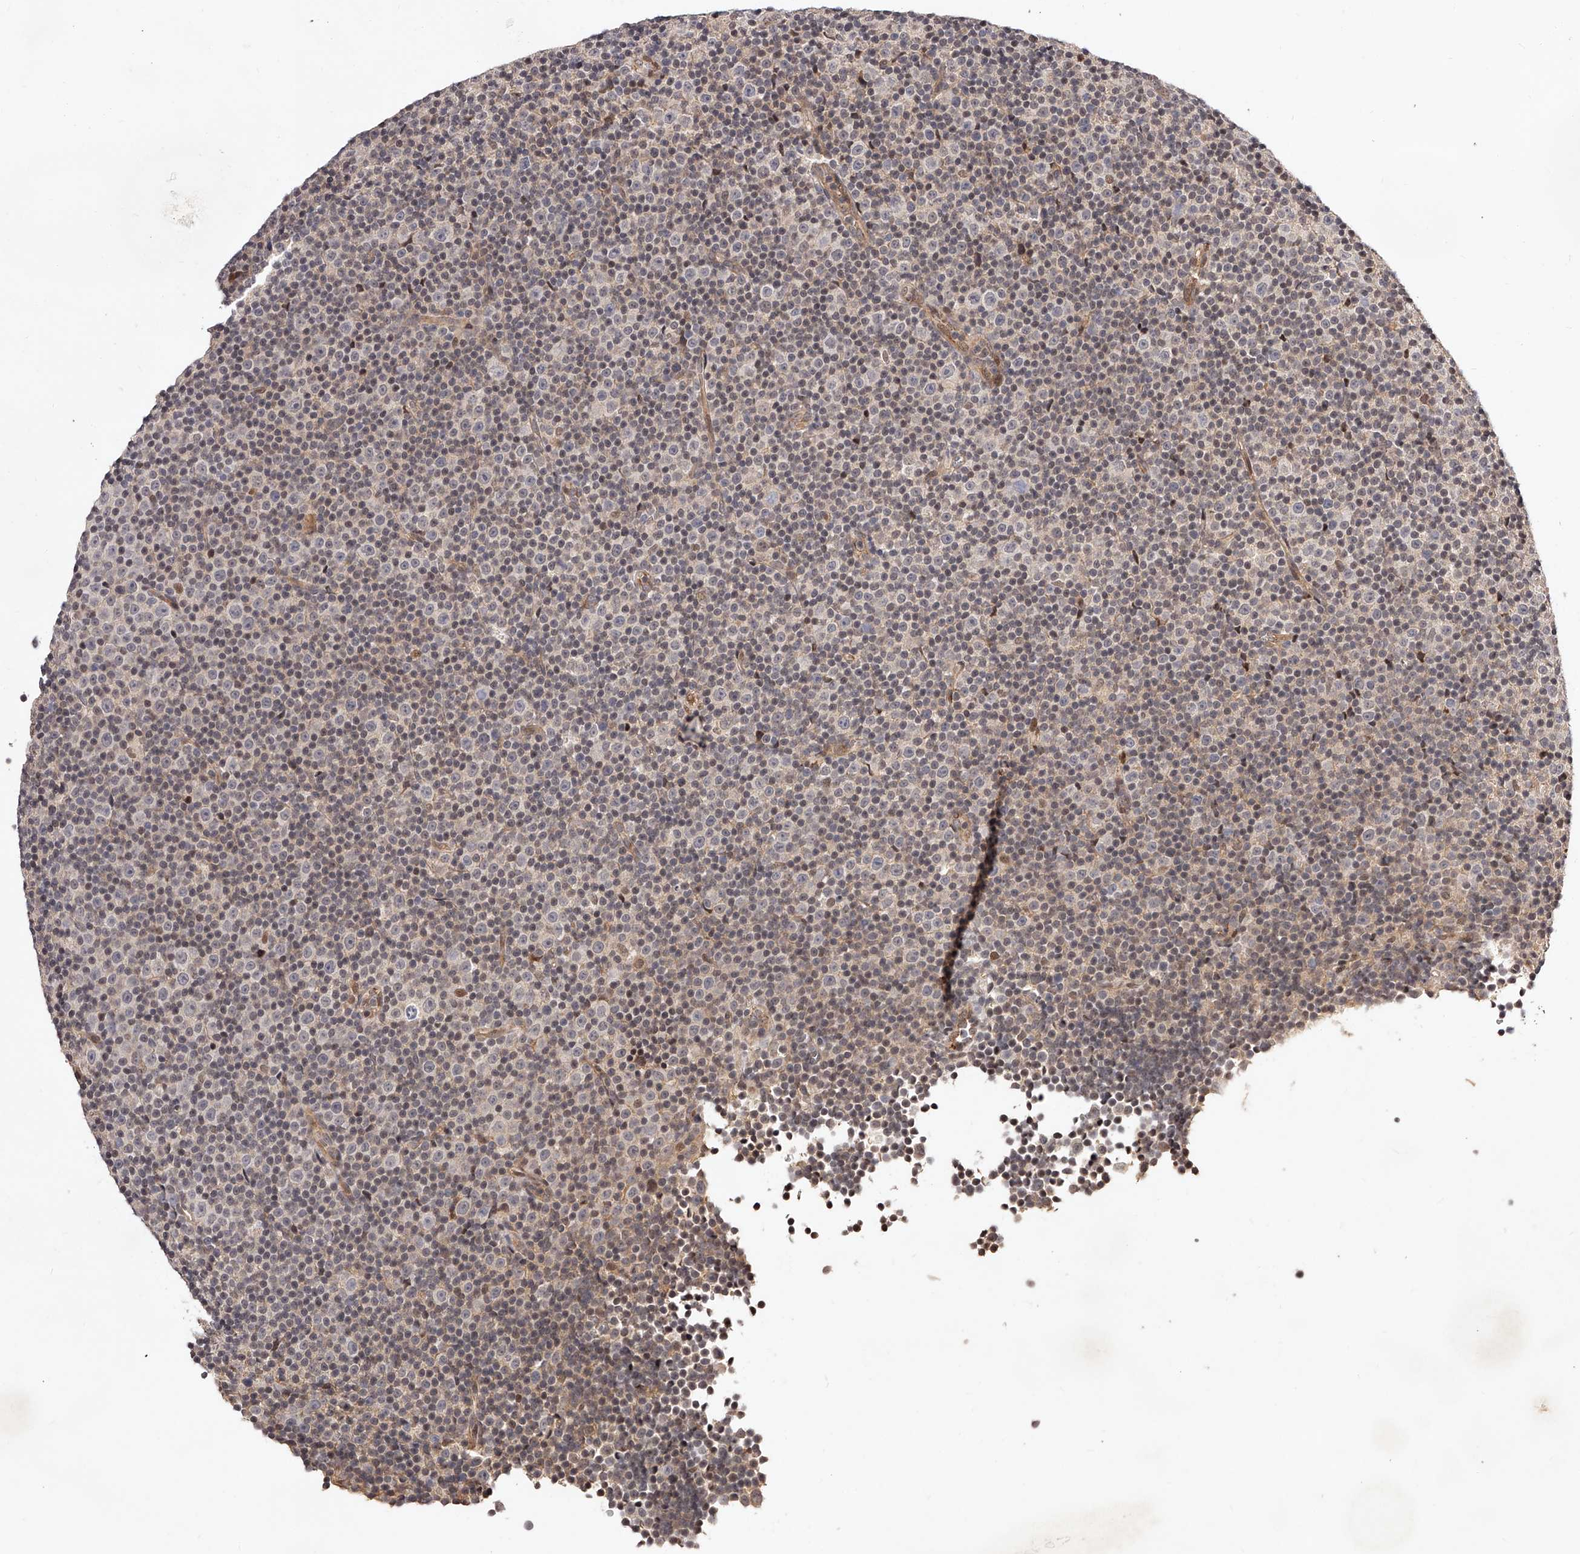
{"staining": {"intensity": "weak", "quantity": "<25%", "location": "cytoplasmic/membranous"}, "tissue": "lymphoma", "cell_type": "Tumor cells", "image_type": "cancer", "snomed": [{"axis": "morphology", "description": "Malignant lymphoma, non-Hodgkin's type, Low grade"}, {"axis": "topography", "description": "Lymph node"}], "caption": "Histopathology image shows no significant protein positivity in tumor cells of lymphoma.", "gene": "CUL7", "patient": {"sex": "female", "age": 67}}